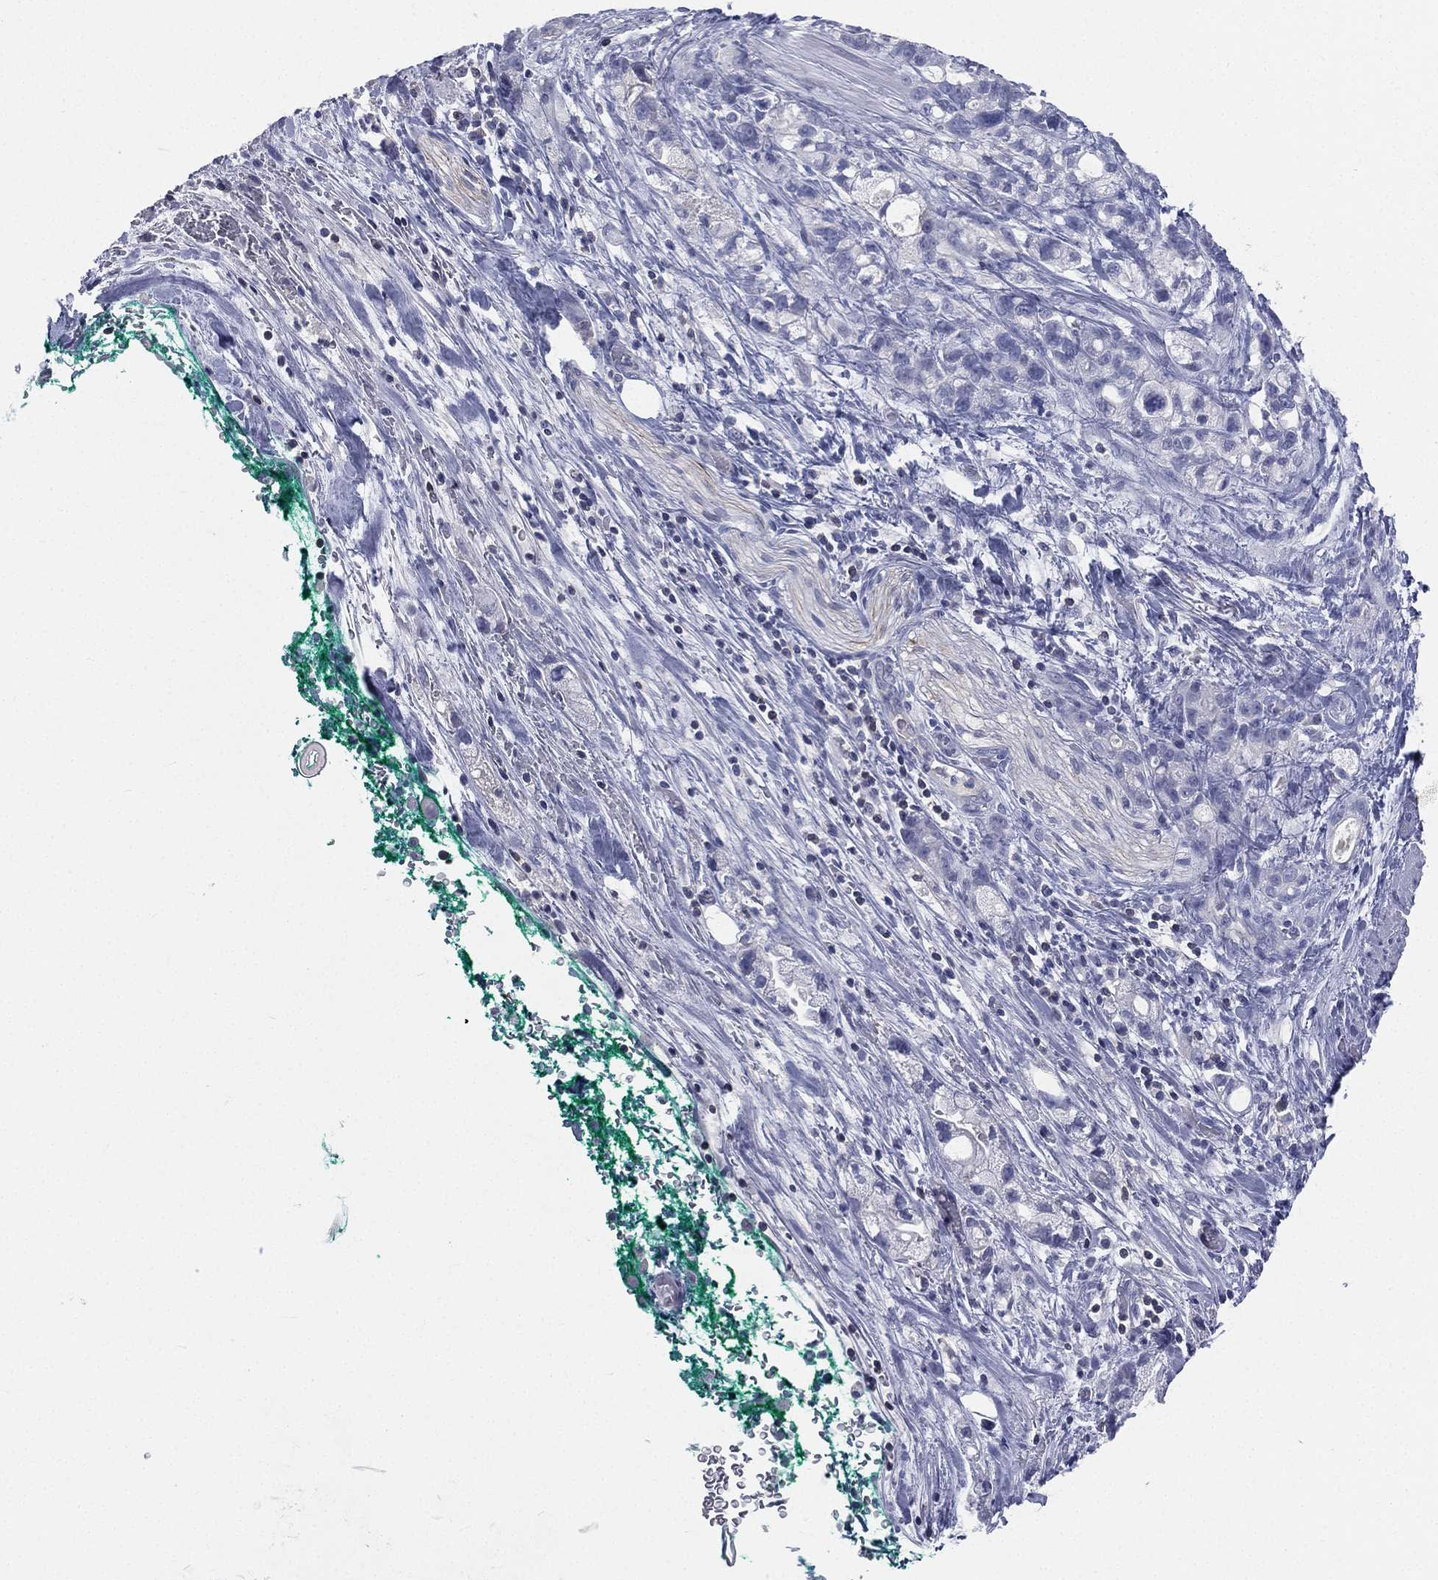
{"staining": {"intensity": "negative", "quantity": "none", "location": "none"}, "tissue": "stomach cancer", "cell_type": "Tumor cells", "image_type": "cancer", "snomed": [{"axis": "morphology", "description": "Adenocarcinoma, NOS"}, {"axis": "topography", "description": "Stomach"}], "caption": "This is an IHC image of stomach cancer. There is no positivity in tumor cells.", "gene": "CD3D", "patient": {"sex": "male", "age": 63}}